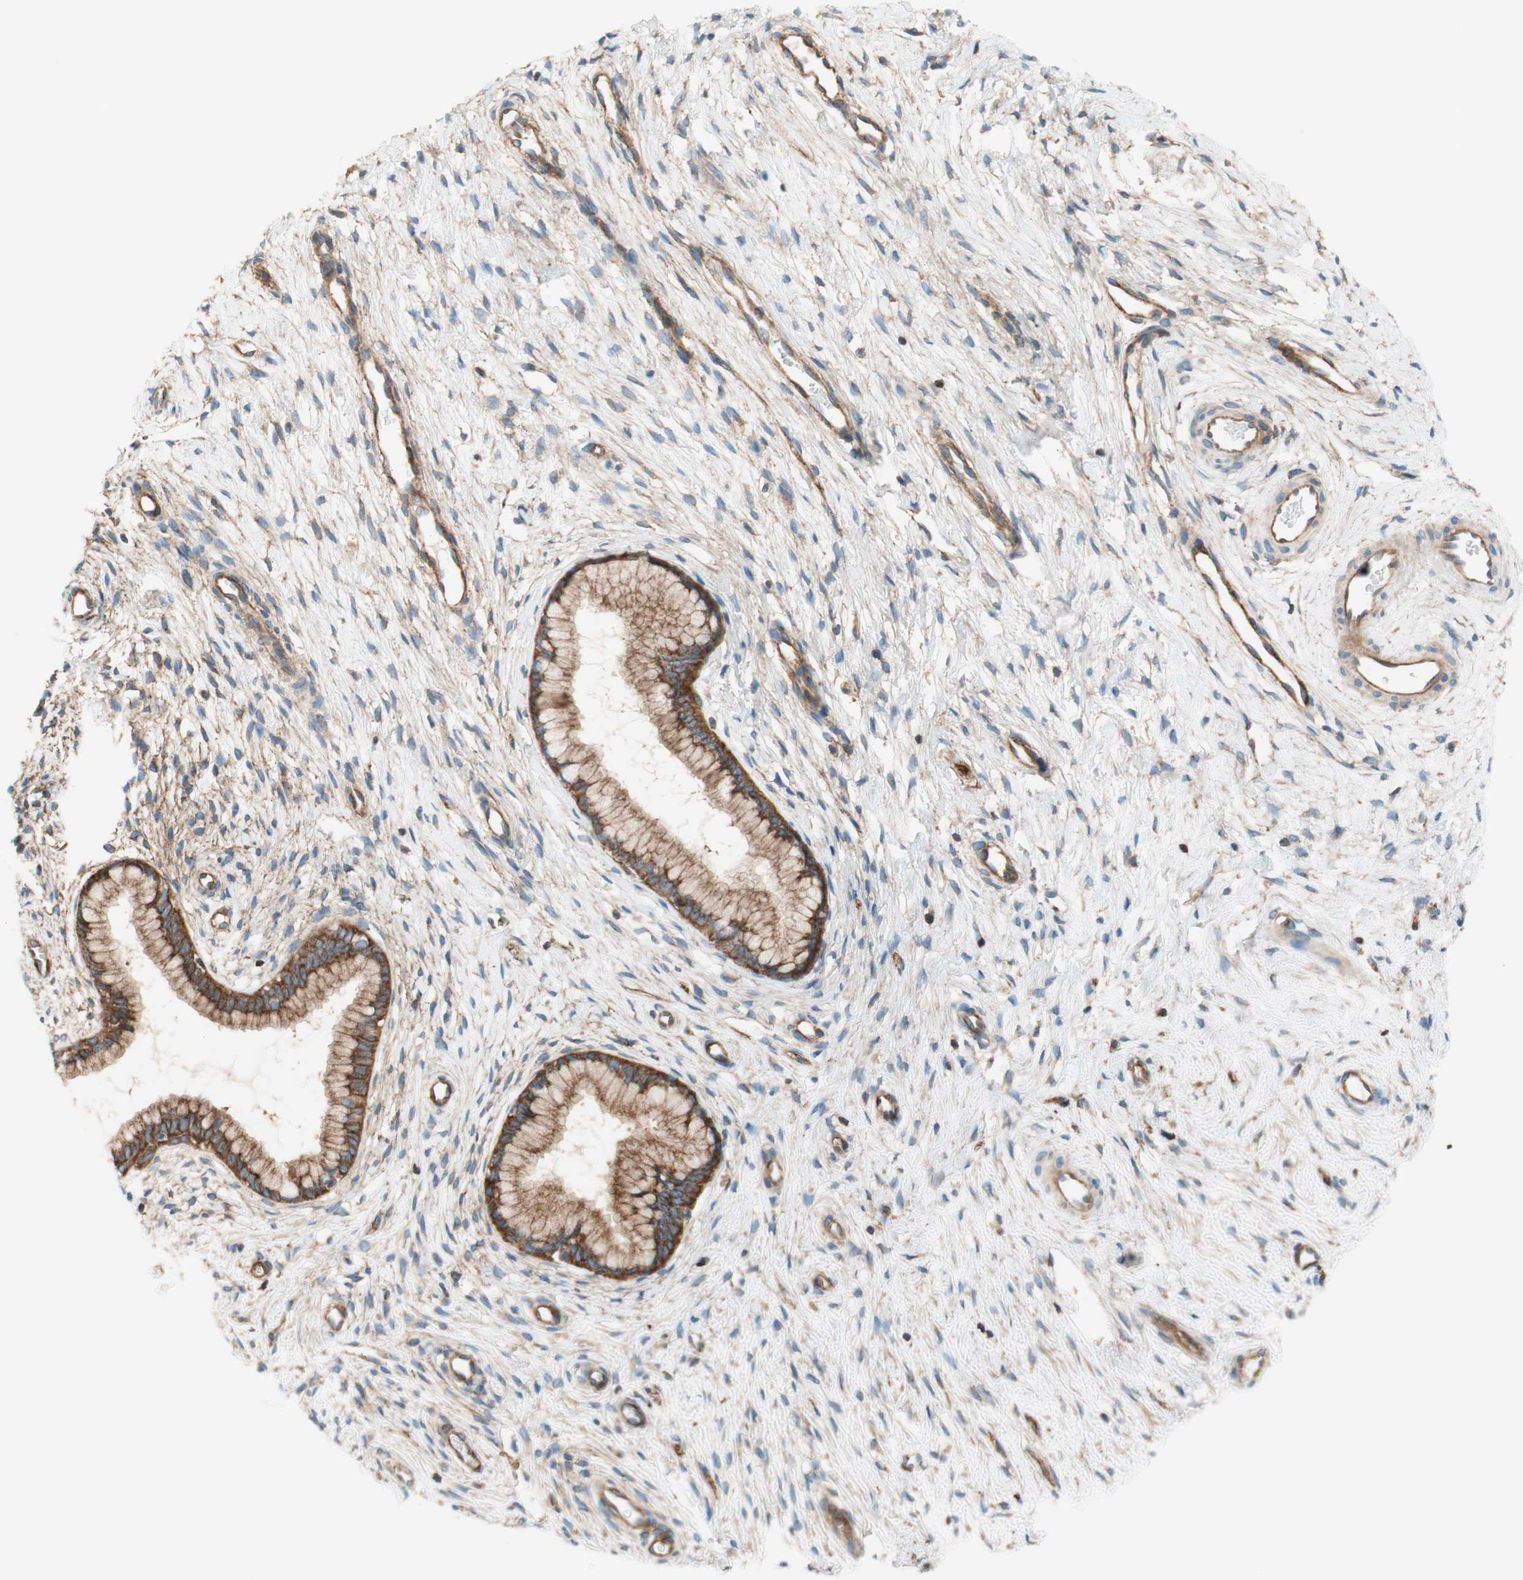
{"staining": {"intensity": "strong", "quantity": "25%-75%", "location": "cytoplasmic/membranous"}, "tissue": "cervix", "cell_type": "Glandular cells", "image_type": "normal", "snomed": [{"axis": "morphology", "description": "Normal tissue, NOS"}, {"axis": "topography", "description": "Cervix"}], "caption": "A high-resolution histopathology image shows immunohistochemistry staining of unremarkable cervix, which demonstrates strong cytoplasmic/membranous positivity in about 25%-75% of glandular cells. Using DAB (brown) and hematoxylin (blue) stains, captured at high magnification using brightfield microscopy.", "gene": "VPS26A", "patient": {"sex": "female", "age": 65}}